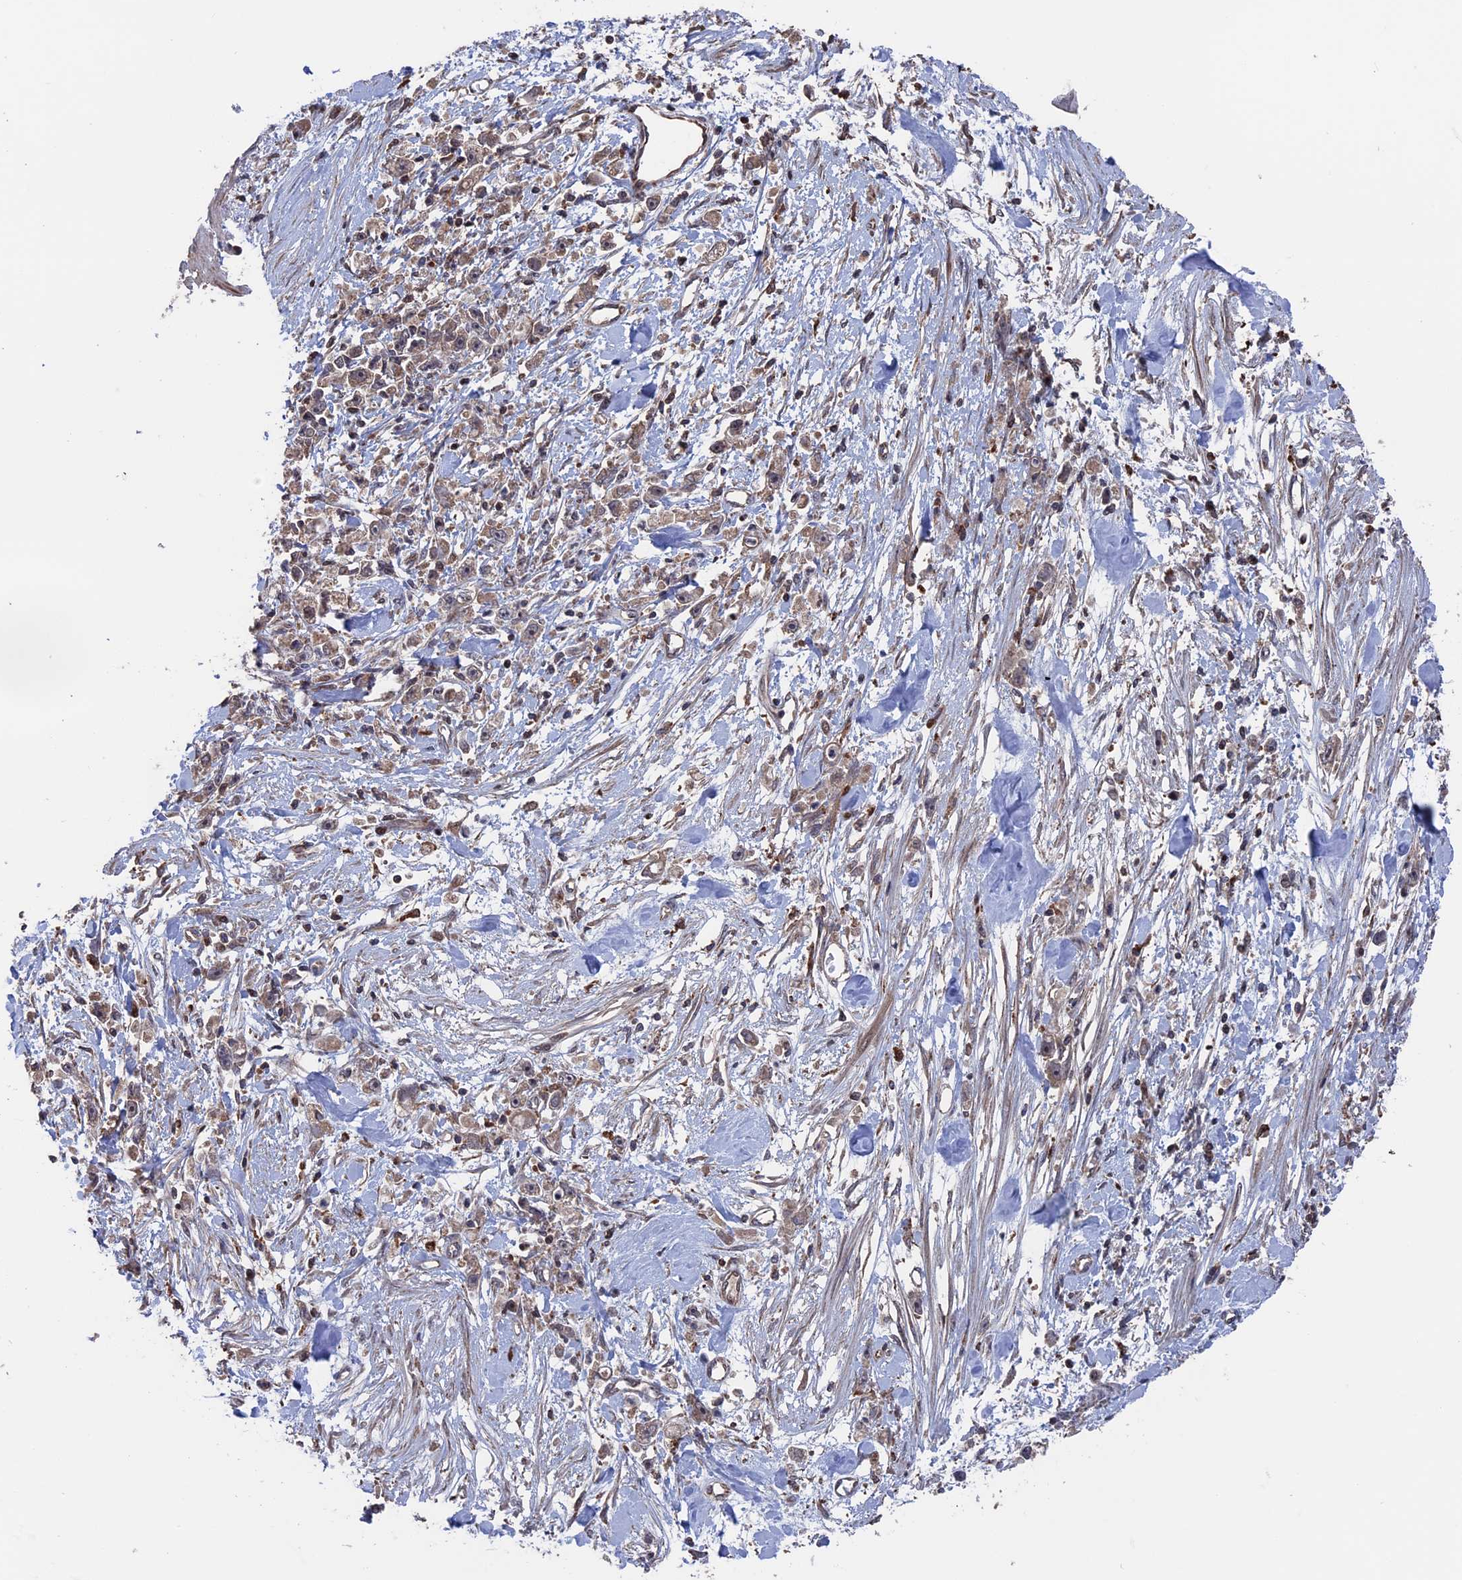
{"staining": {"intensity": "weak", "quantity": ">75%", "location": "cytoplasmic/membranous"}, "tissue": "stomach cancer", "cell_type": "Tumor cells", "image_type": "cancer", "snomed": [{"axis": "morphology", "description": "Adenocarcinoma, NOS"}, {"axis": "topography", "description": "Stomach"}], "caption": "Human adenocarcinoma (stomach) stained with a brown dye displays weak cytoplasmic/membranous positive positivity in about >75% of tumor cells.", "gene": "PLA2G15", "patient": {"sex": "female", "age": 59}}